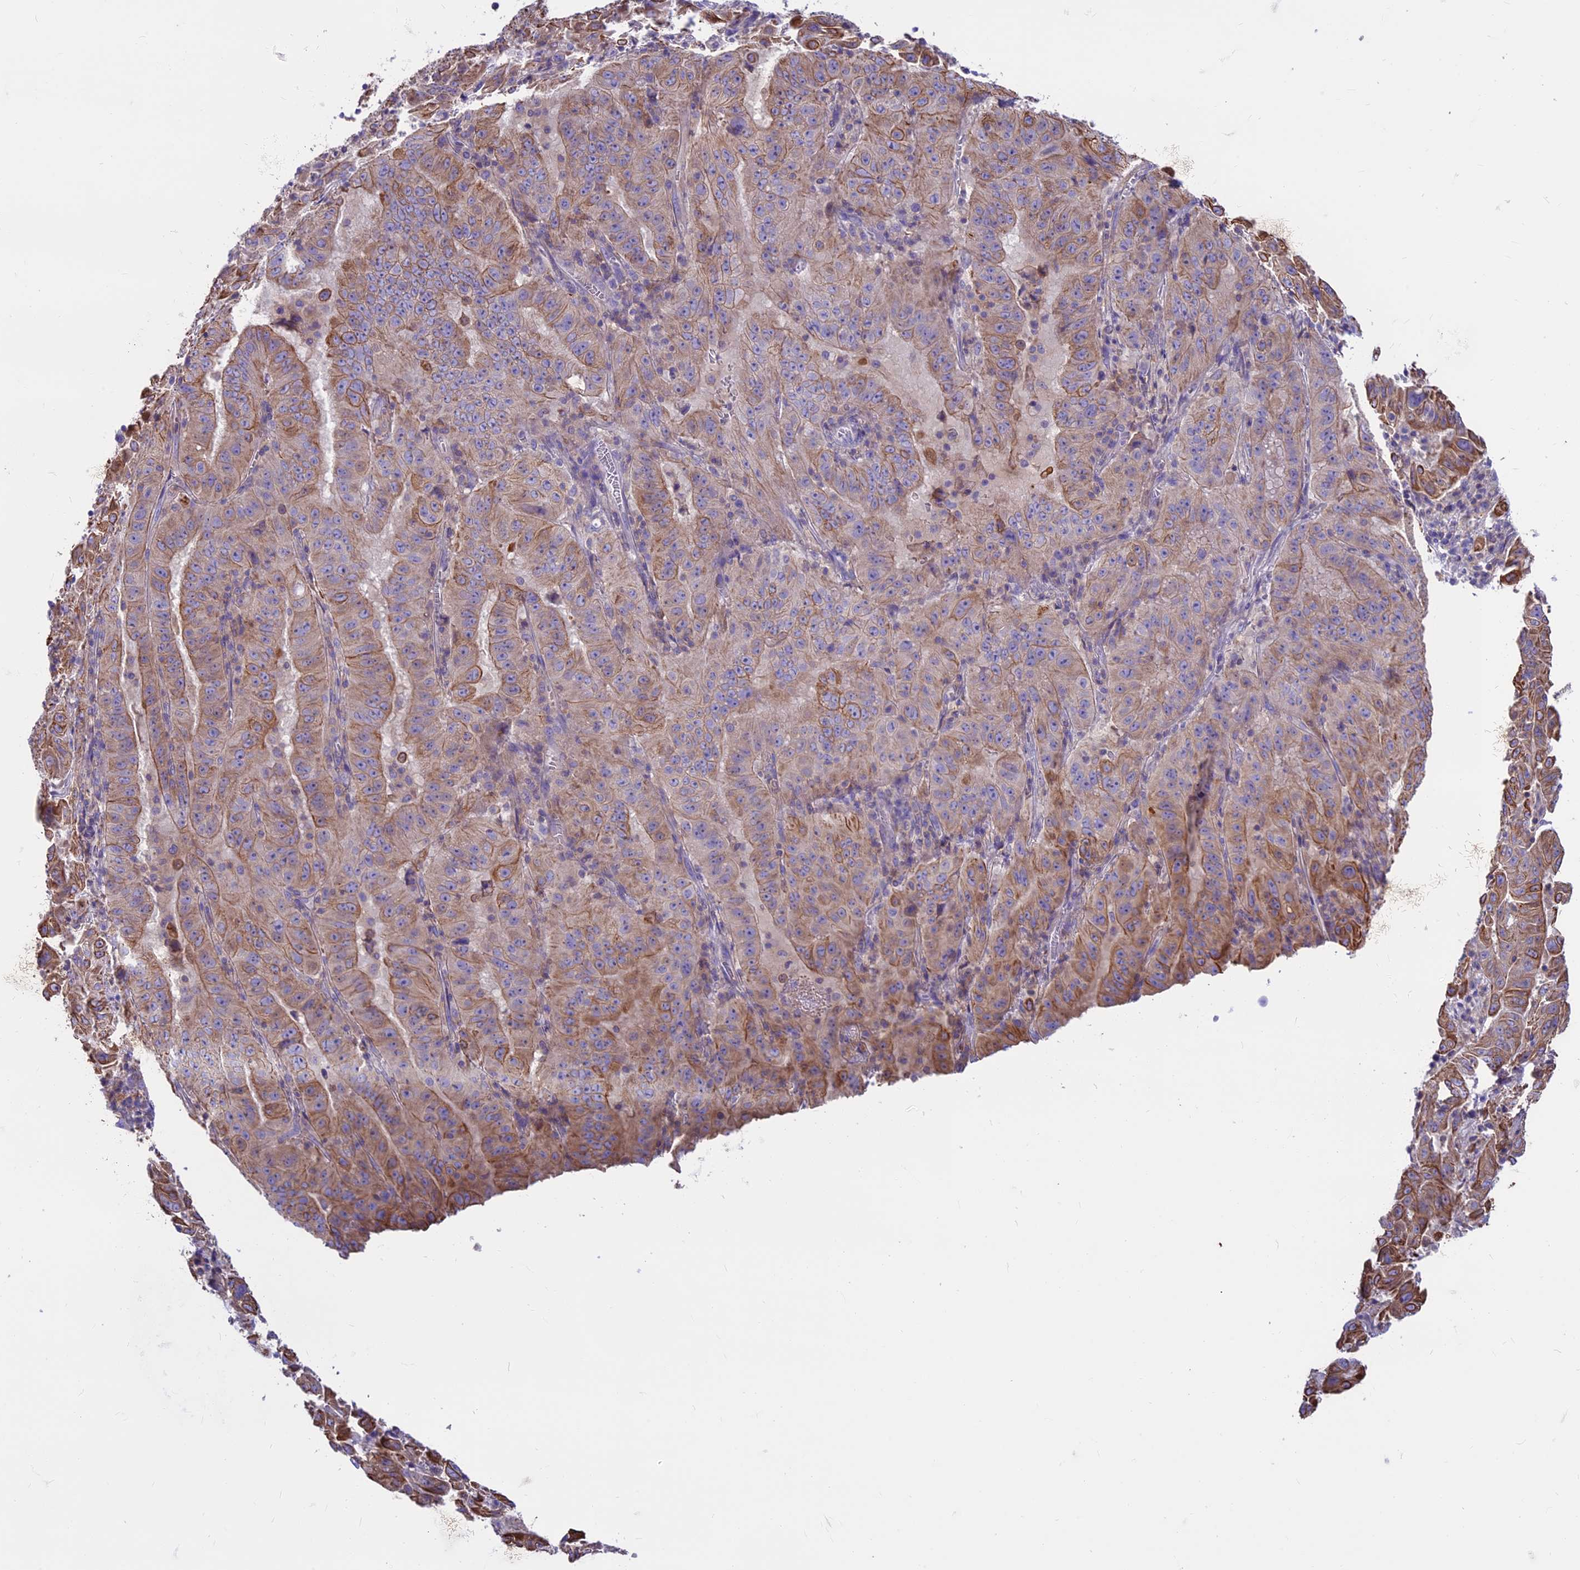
{"staining": {"intensity": "moderate", "quantity": ">75%", "location": "cytoplasmic/membranous"}, "tissue": "pancreatic cancer", "cell_type": "Tumor cells", "image_type": "cancer", "snomed": [{"axis": "morphology", "description": "Adenocarcinoma, NOS"}, {"axis": "topography", "description": "Pancreas"}], "caption": "Adenocarcinoma (pancreatic) stained with DAB (3,3'-diaminobenzidine) IHC shows medium levels of moderate cytoplasmic/membranous staining in about >75% of tumor cells.", "gene": "CDAN1", "patient": {"sex": "male", "age": 63}}